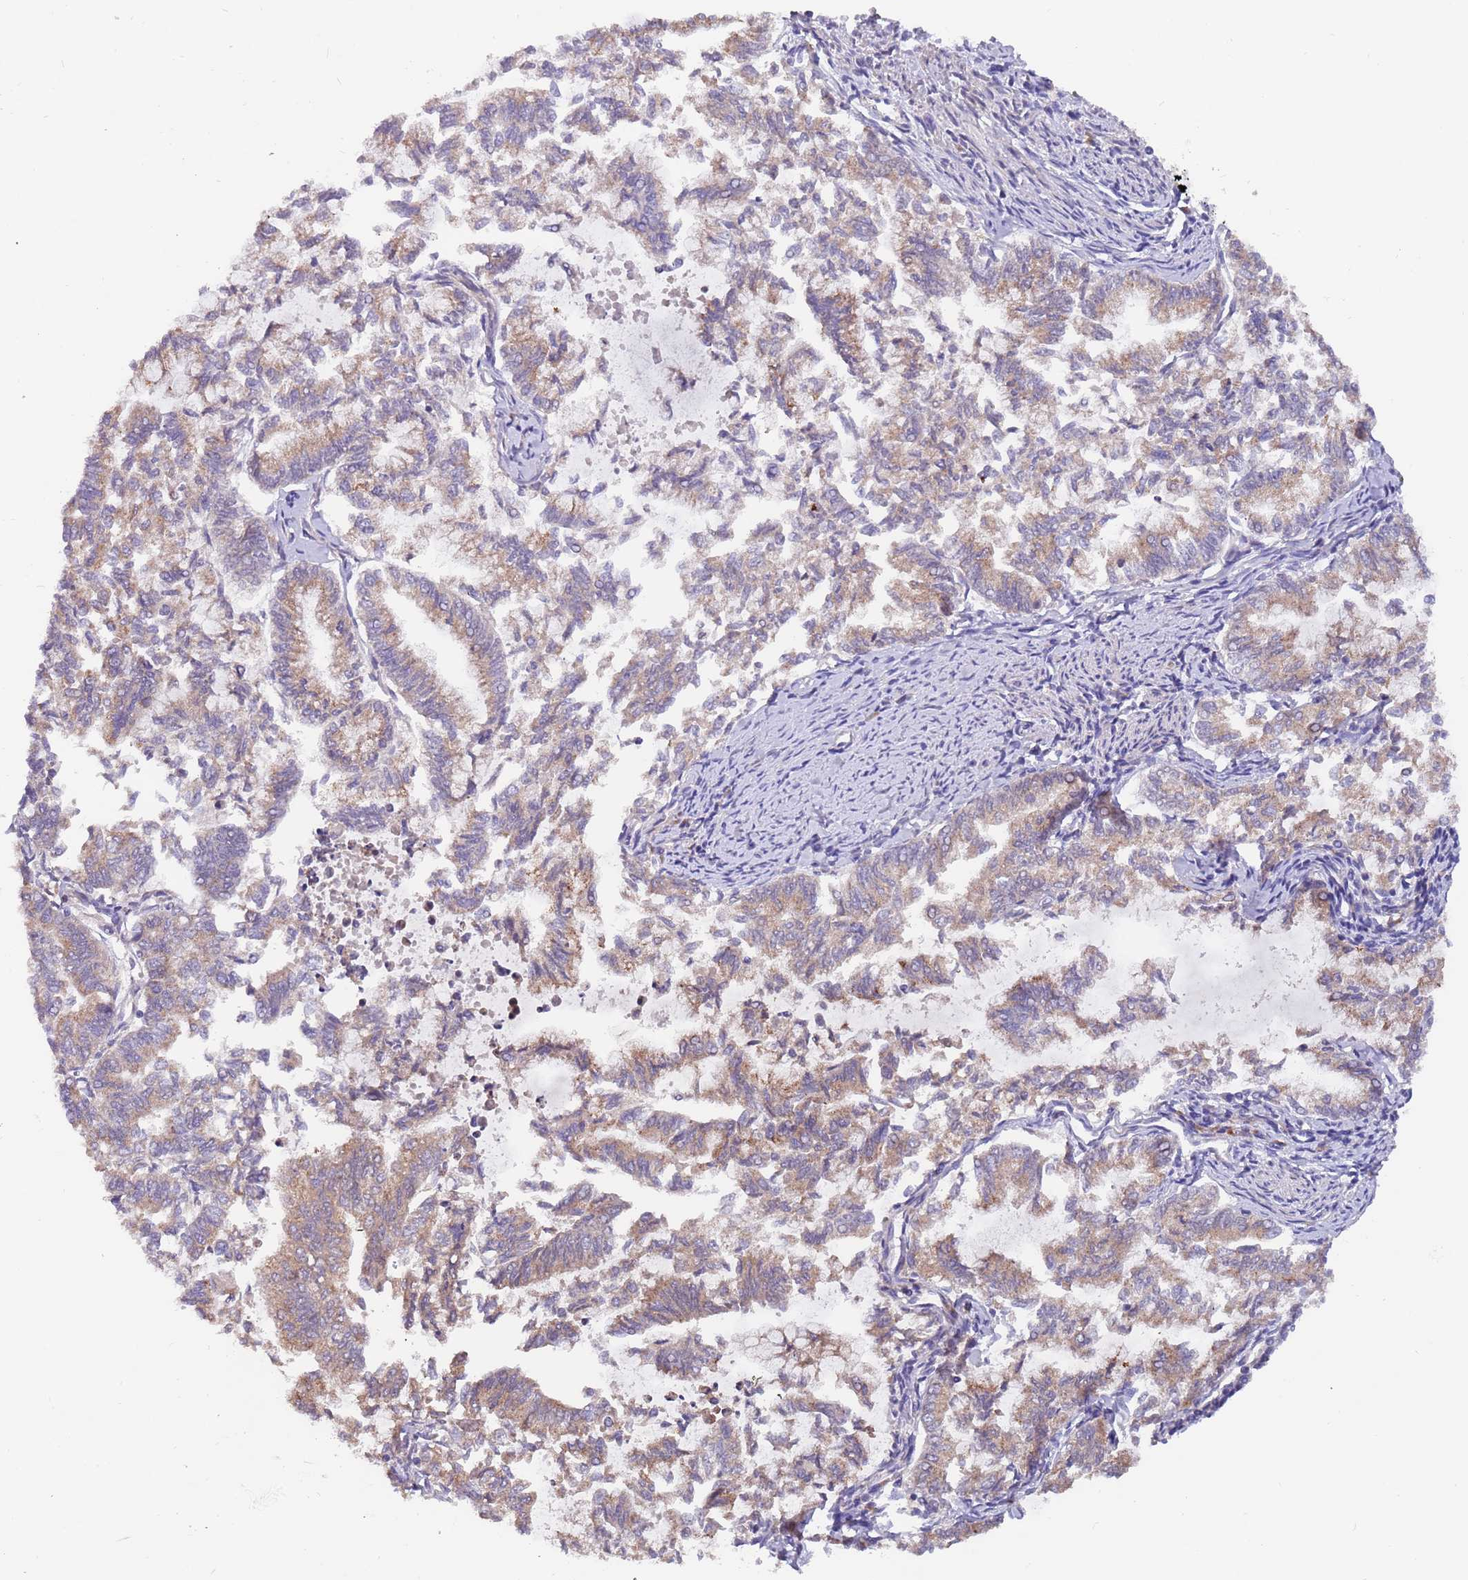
{"staining": {"intensity": "moderate", "quantity": "25%-75%", "location": "cytoplasmic/membranous"}, "tissue": "endometrial cancer", "cell_type": "Tumor cells", "image_type": "cancer", "snomed": [{"axis": "morphology", "description": "Adenocarcinoma, NOS"}, {"axis": "topography", "description": "Endometrium"}], "caption": "An image showing moderate cytoplasmic/membranous expression in approximately 25%-75% of tumor cells in endometrial adenocarcinoma, as visualized by brown immunohistochemical staining.", "gene": "ZNF746", "patient": {"sex": "female", "age": 79}}